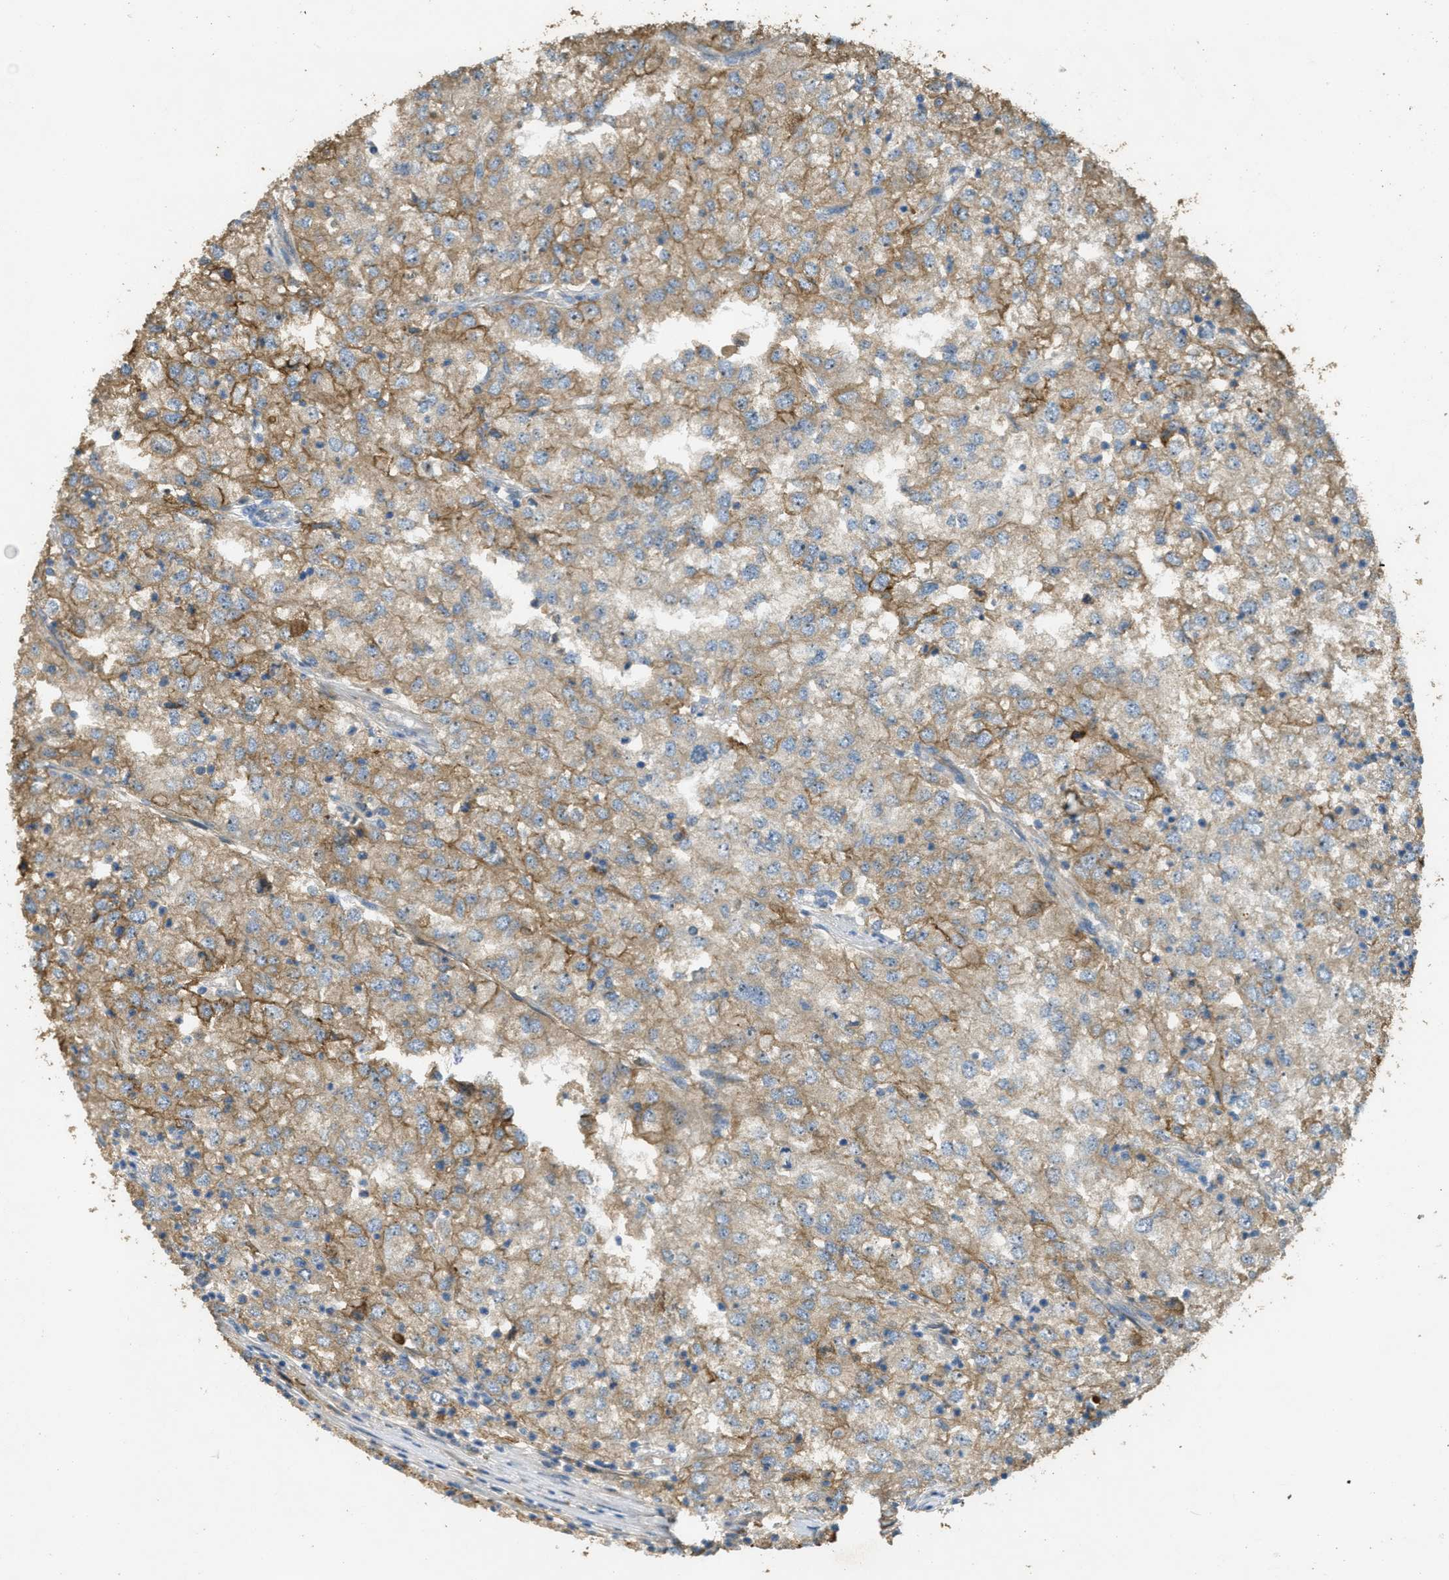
{"staining": {"intensity": "weak", "quantity": ">75%", "location": "cytoplasmic/membranous"}, "tissue": "renal cancer", "cell_type": "Tumor cells", "image_type": "cancer", "snomed": [{"axis": "morphology", "description": "Adenocarcinoma, NOS"}, {"axis": "topography", "description": "Kidney"}], "caption": "Renal cancer (adenocarcinoma) stained for a protein (brown) displays weak cytoplasmic/membranous positive staining in approximately >75% of tumor cells.", "gene": "OSMR", "patient": {"sex": "female", "age": 54}}